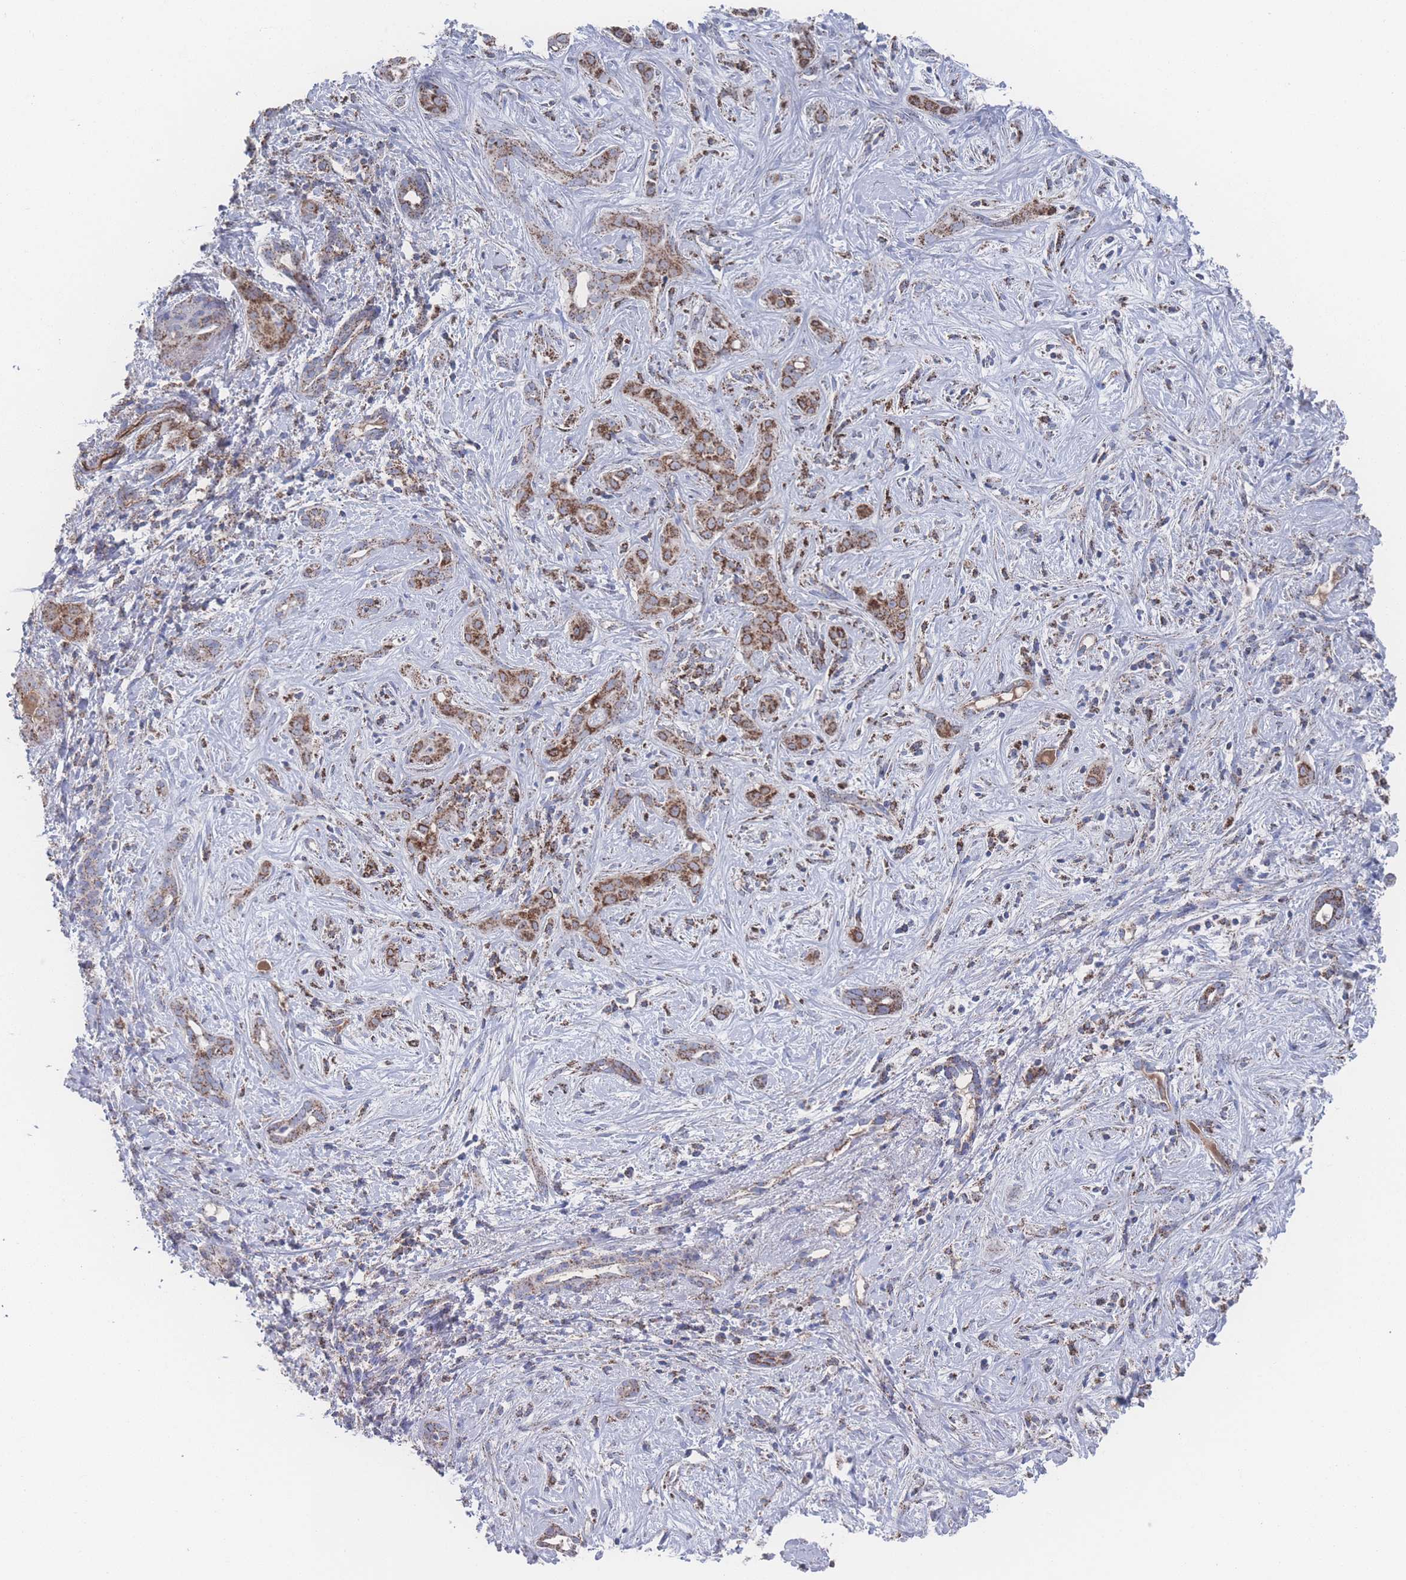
{"staining": {"intensity": "strong", "quantity": ">75%", "location": "cytoplasmic/membranous"}, "tissue": "liver cancer", "cell_type": "Tumor cells", "image_type": "cancer", "snomed": [{"axis": "morphology", "description": "Cholangiocarcinoma"}, {"axis": "topography", "description": "Liver"}], "caption": "Strong cytoplasmic/membranous staining is seen in approximately >75% of tumor cells in liver cholangiocarcinoma.", "gene": "PEX14", "patient": {"sex": "male", "age": 67}}